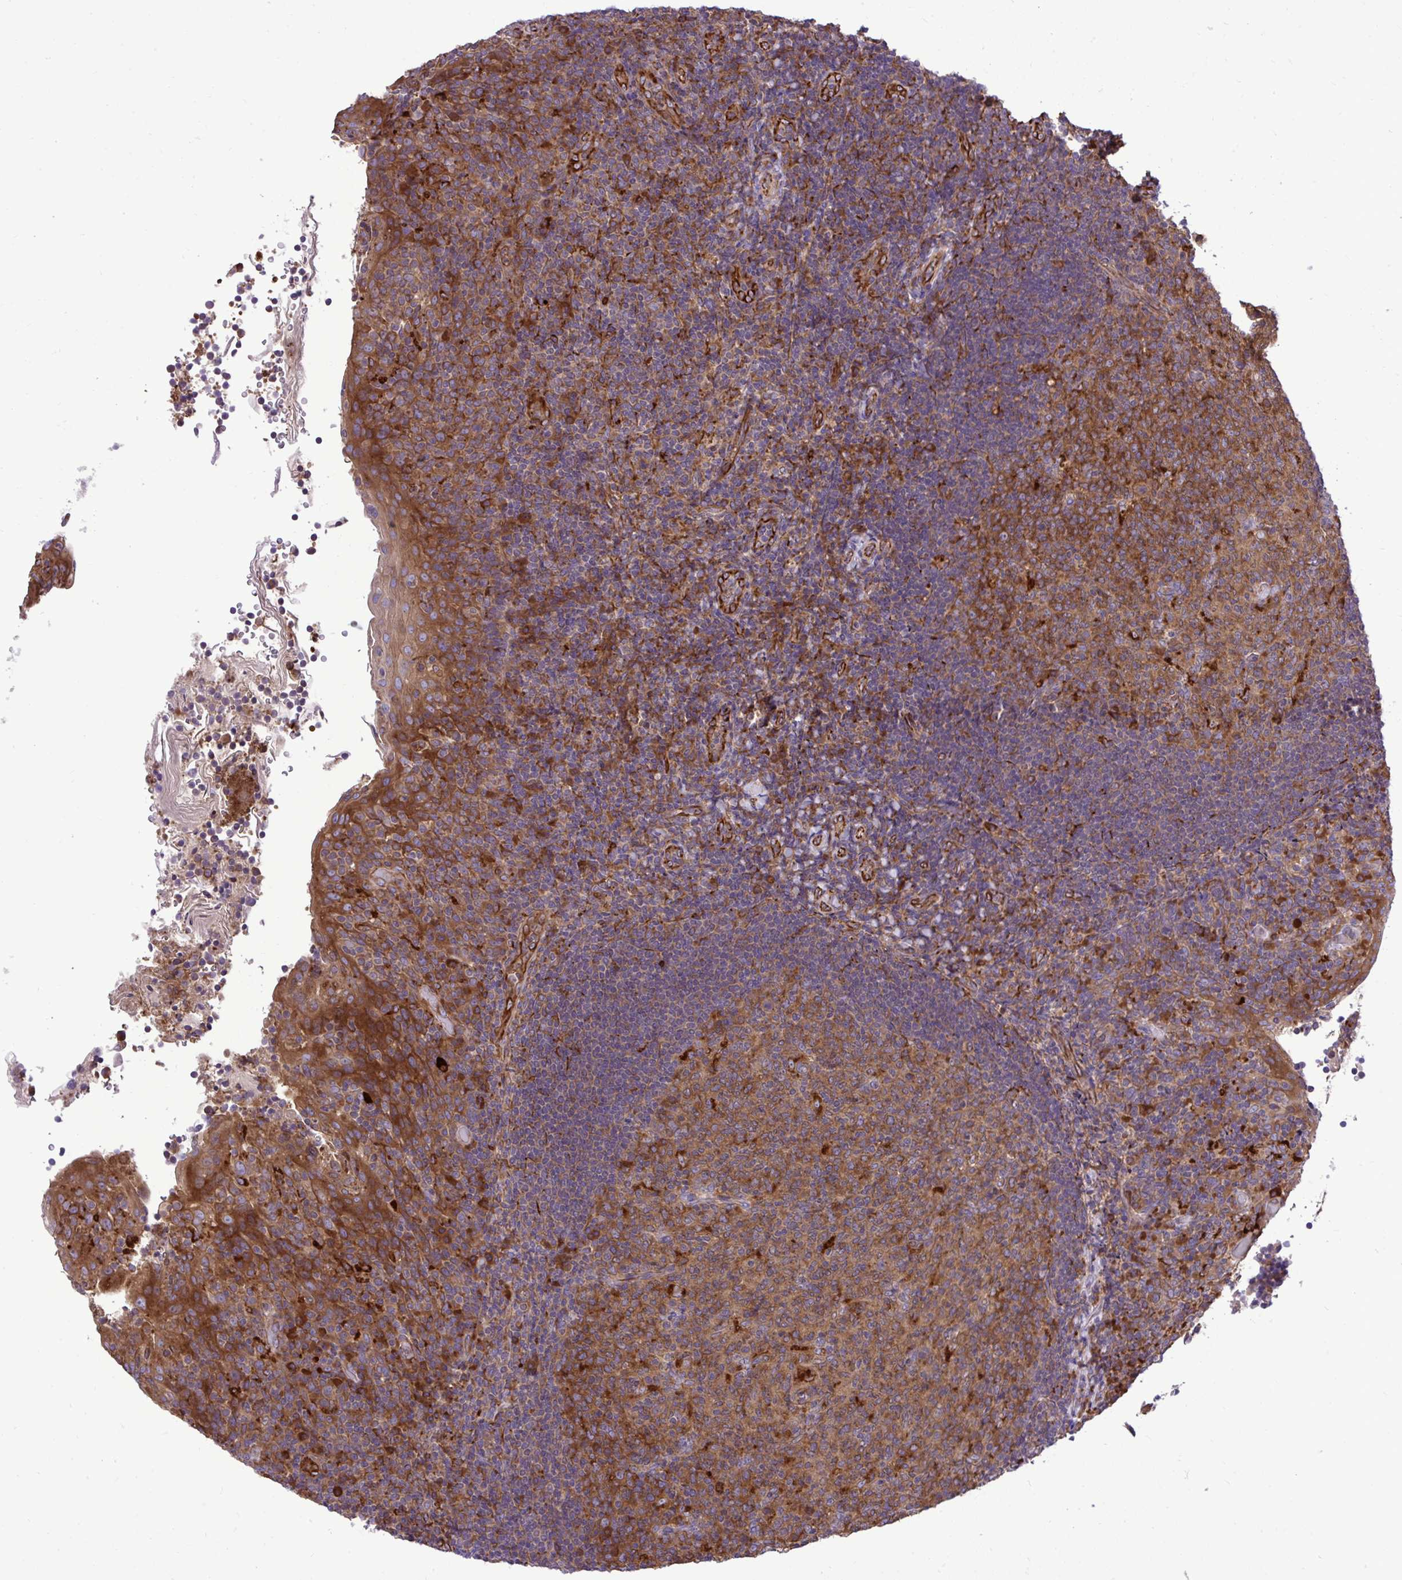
{"staining": {"intensity": "moderate", "quantity": ">75%", "location": "cytoplasmic/membranous"}, "tissue": "tonsil", "cell_type": "Germinal center cells", "image_type": "normal", "snomed": [{"axis": "morphology", "description": "Normal tissue, NOS"}, {"axis": "topography", "description": "Tonsil"}], "caption": "A medium amount of moderate cytoplasmic/membranous positivity is present in approximately >75% of germinal center cells in benign tonsil.", "gene": "PAIP2", "patient": {"sex": "female", "age": 10}}